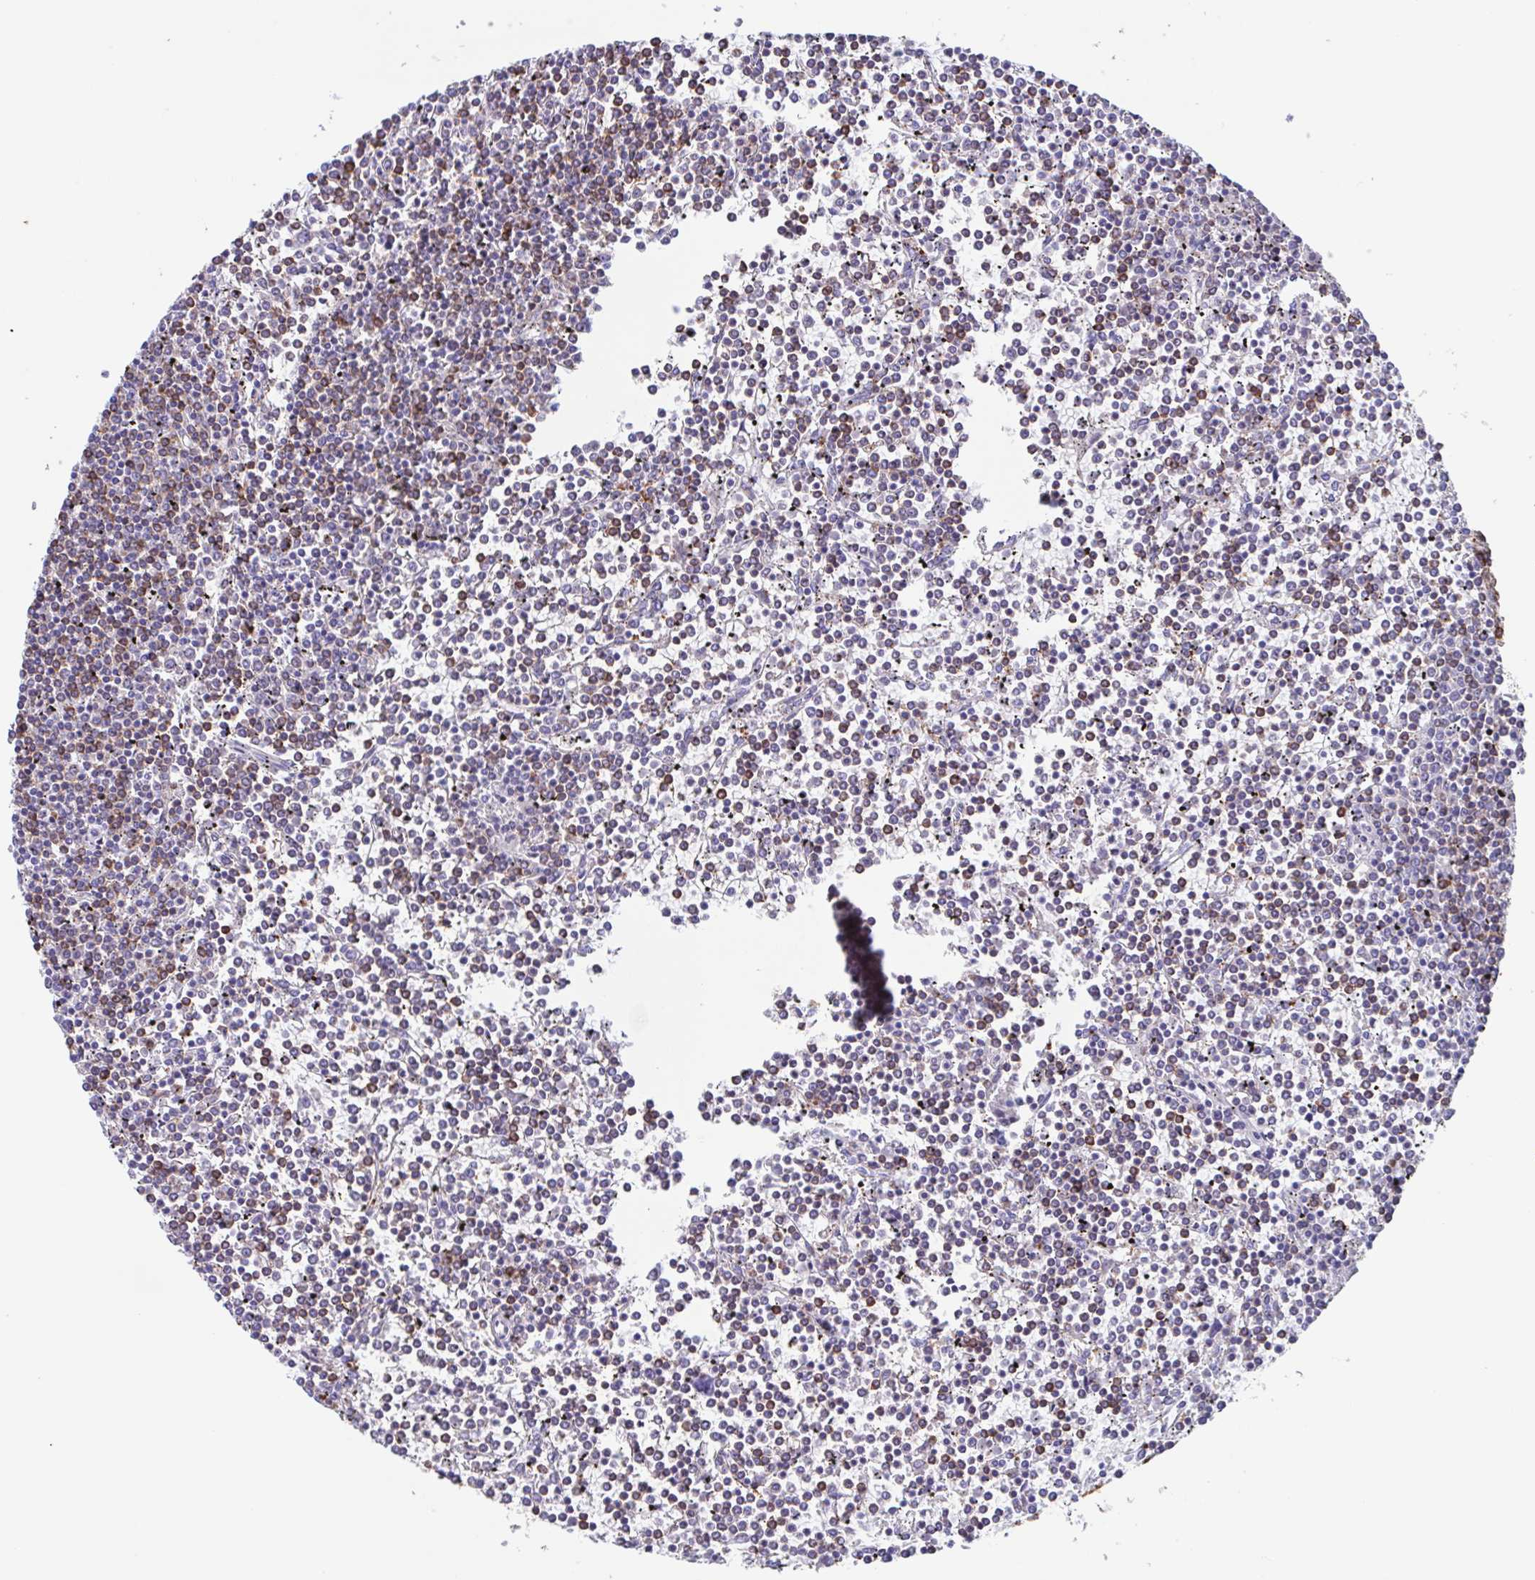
{"staining": {"intensity": "negative", "quantity": "none", "location": "none"}, "tissue": "lymphoma", "cell_type": "Tumor cells", "image_type": "cancer", "snomed": [{"axis": "morphology", "description": "Malignant lymphoma, non-Hodgkin's type, Low grade"}, {"axis": "topography", "description": "Spleen"}], "caption": "Immunohistochemical staining of lymphoma reveals no significant positivity in tumor cells.", "gene": "TPD52", "patient": {"sex": "female", "age": 19}}